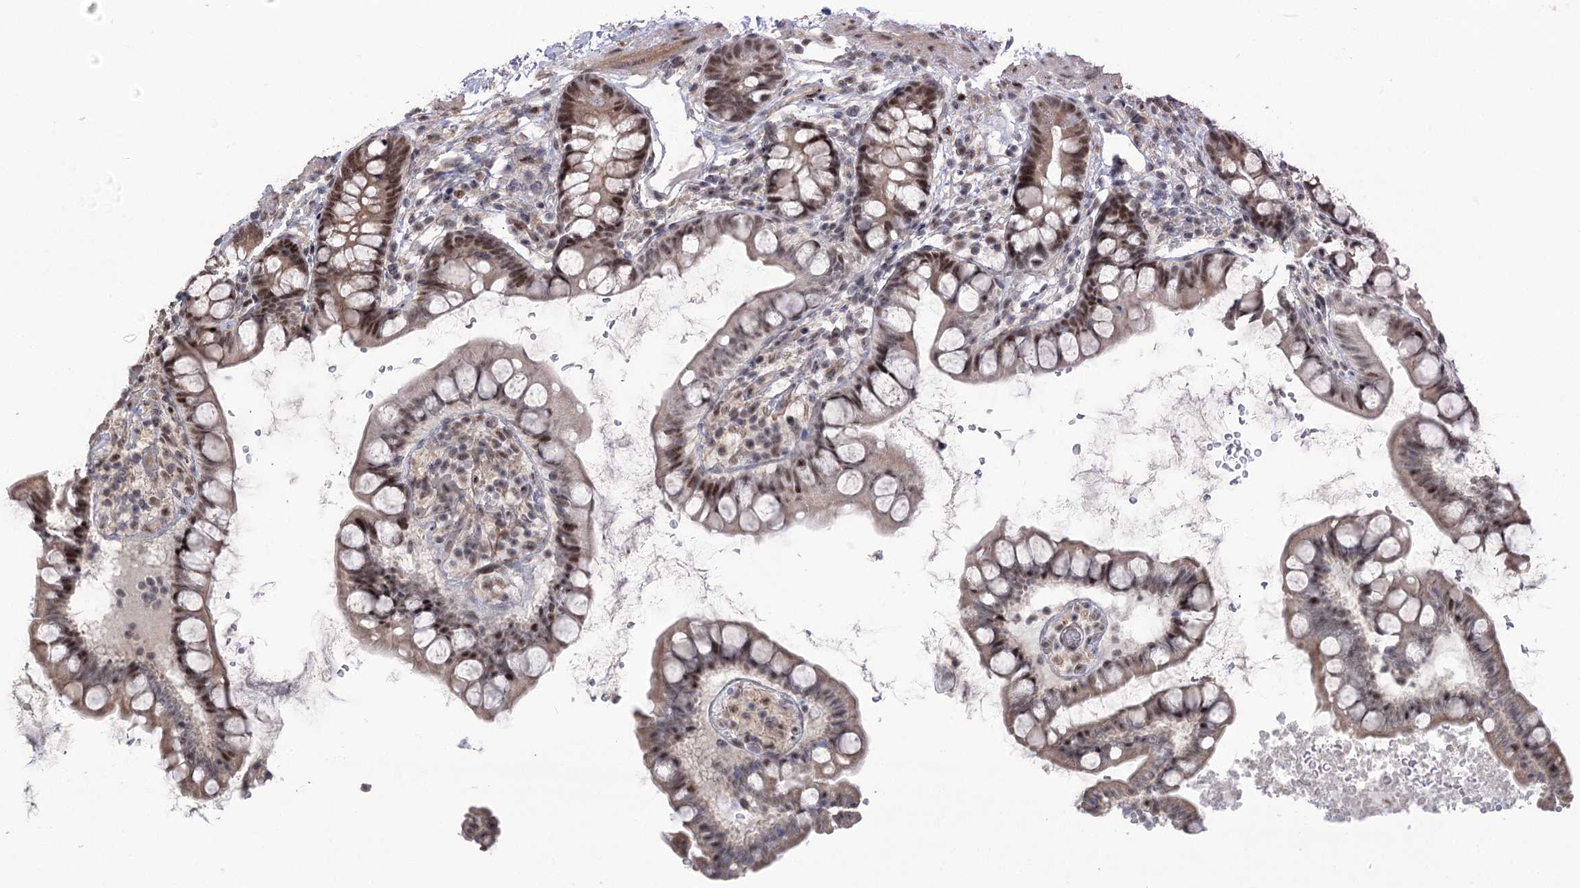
{"staining": {"intensity": "moderate", "quantity": ">75%", "location": "nuclear"}, "tissue": "small intestine", "cell_type": "Glandular cells", "image_type": "normal", "snomed": [{"axis": "morphology", "description": "Normal tissue, NOS"}, {"axis": "topography", "description": "Smooth muscle"}, {"axis": "topography", "description": "Small intestine"}], "caption": "IHC micrograph of normal human small intestine stained for a protein (brown), which exhibits medium levels of moderate nuclear positivity in approximately >75% of glandular cells.", "gene": "WBP1L", "patient": {"sex": "female", "age": 84}}